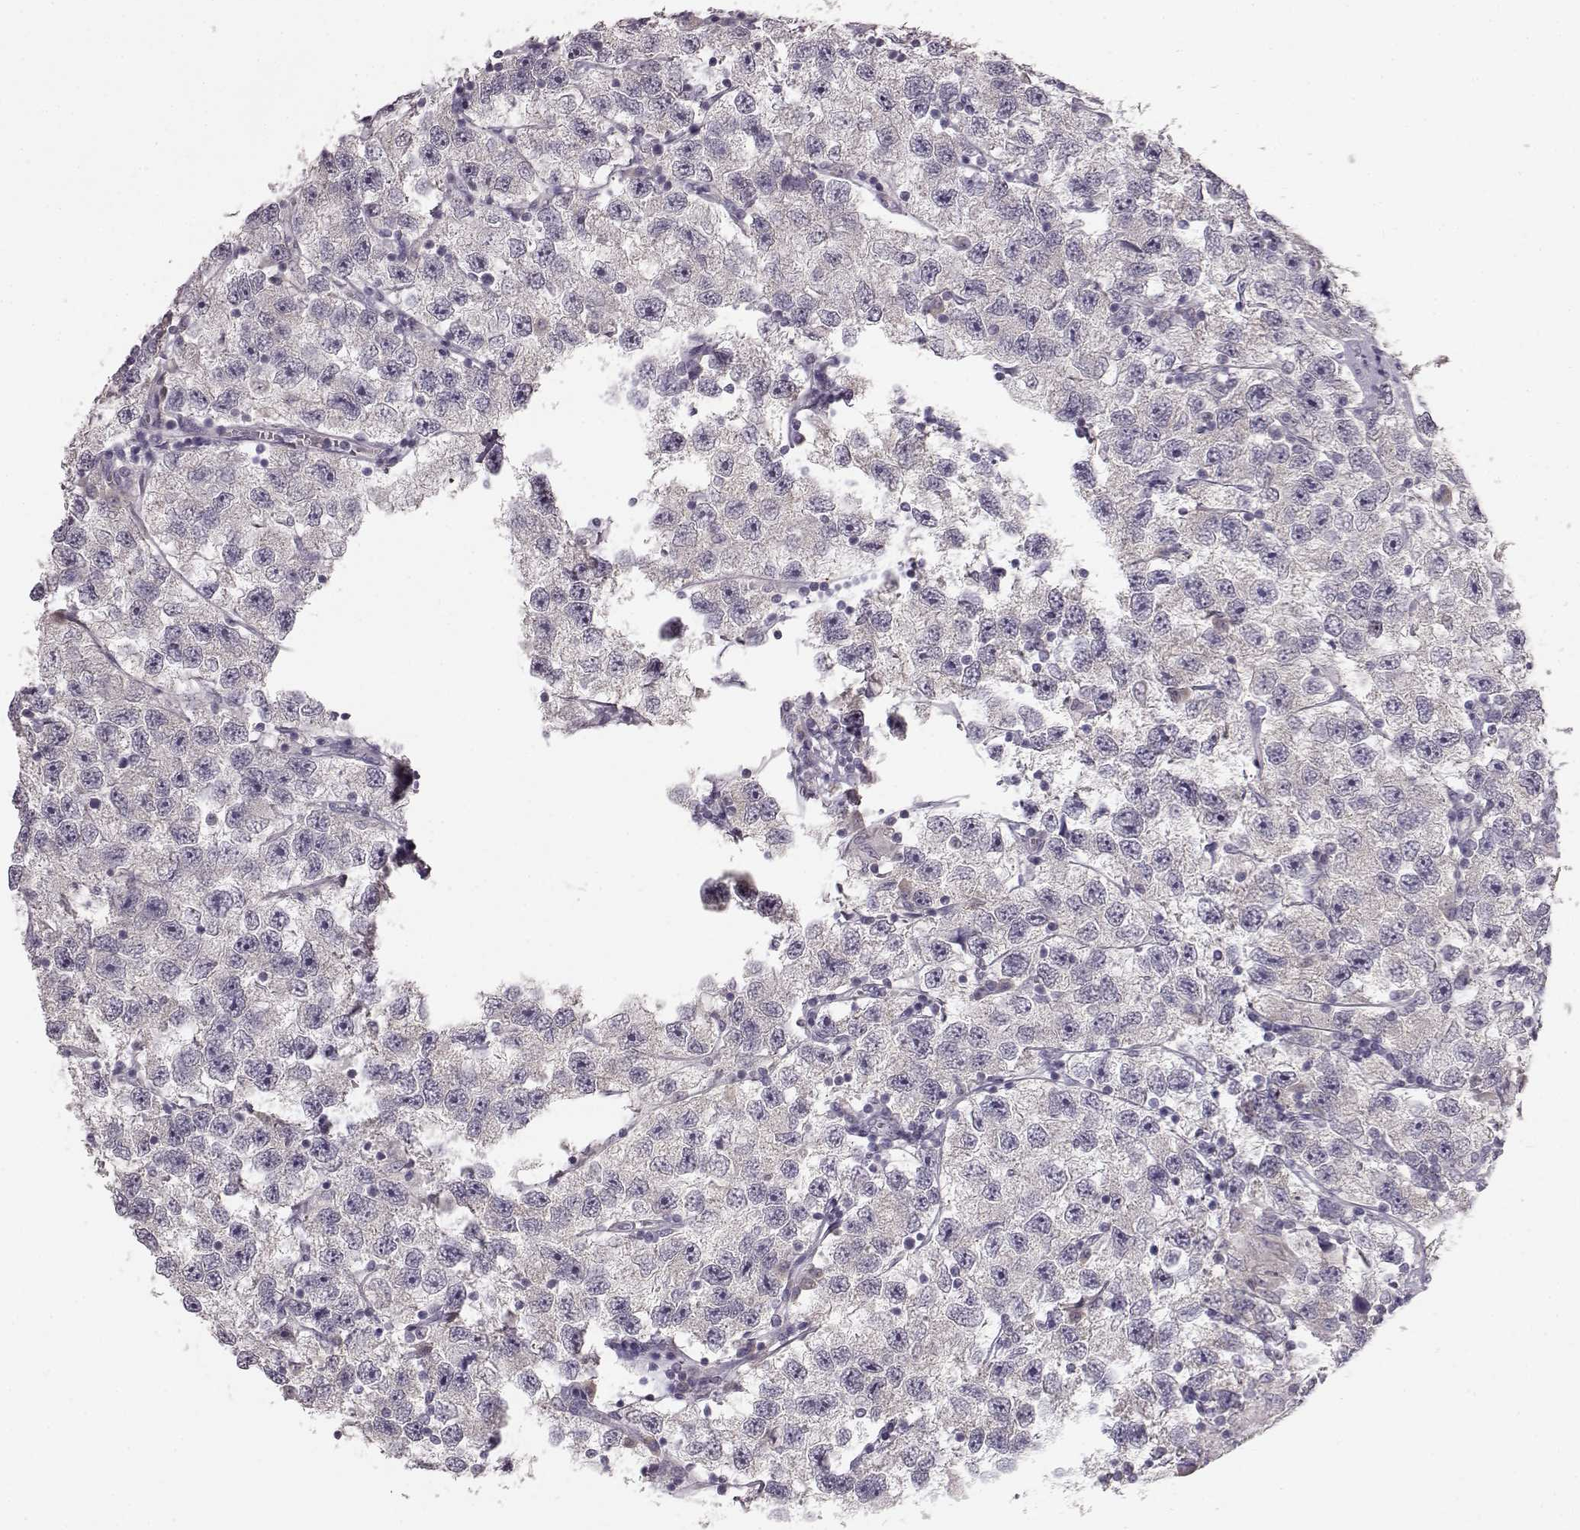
{"staining": {"intensity": "negative", "quantity": "none", "location": "none"}, "tissue": "testis cancer", "cell_type": "Tumor cells", "image_type": "cancer", "snomed": [{"axis": "morphology", "description": "Seminoma, NOS"}, {"axis": "topography", "description": "Testis"}], "caption": "Tumor cells show no significant staining in seminoma (testis).", "gene": "BFSP2", "patient": {"sex": "male", "age": 26}}